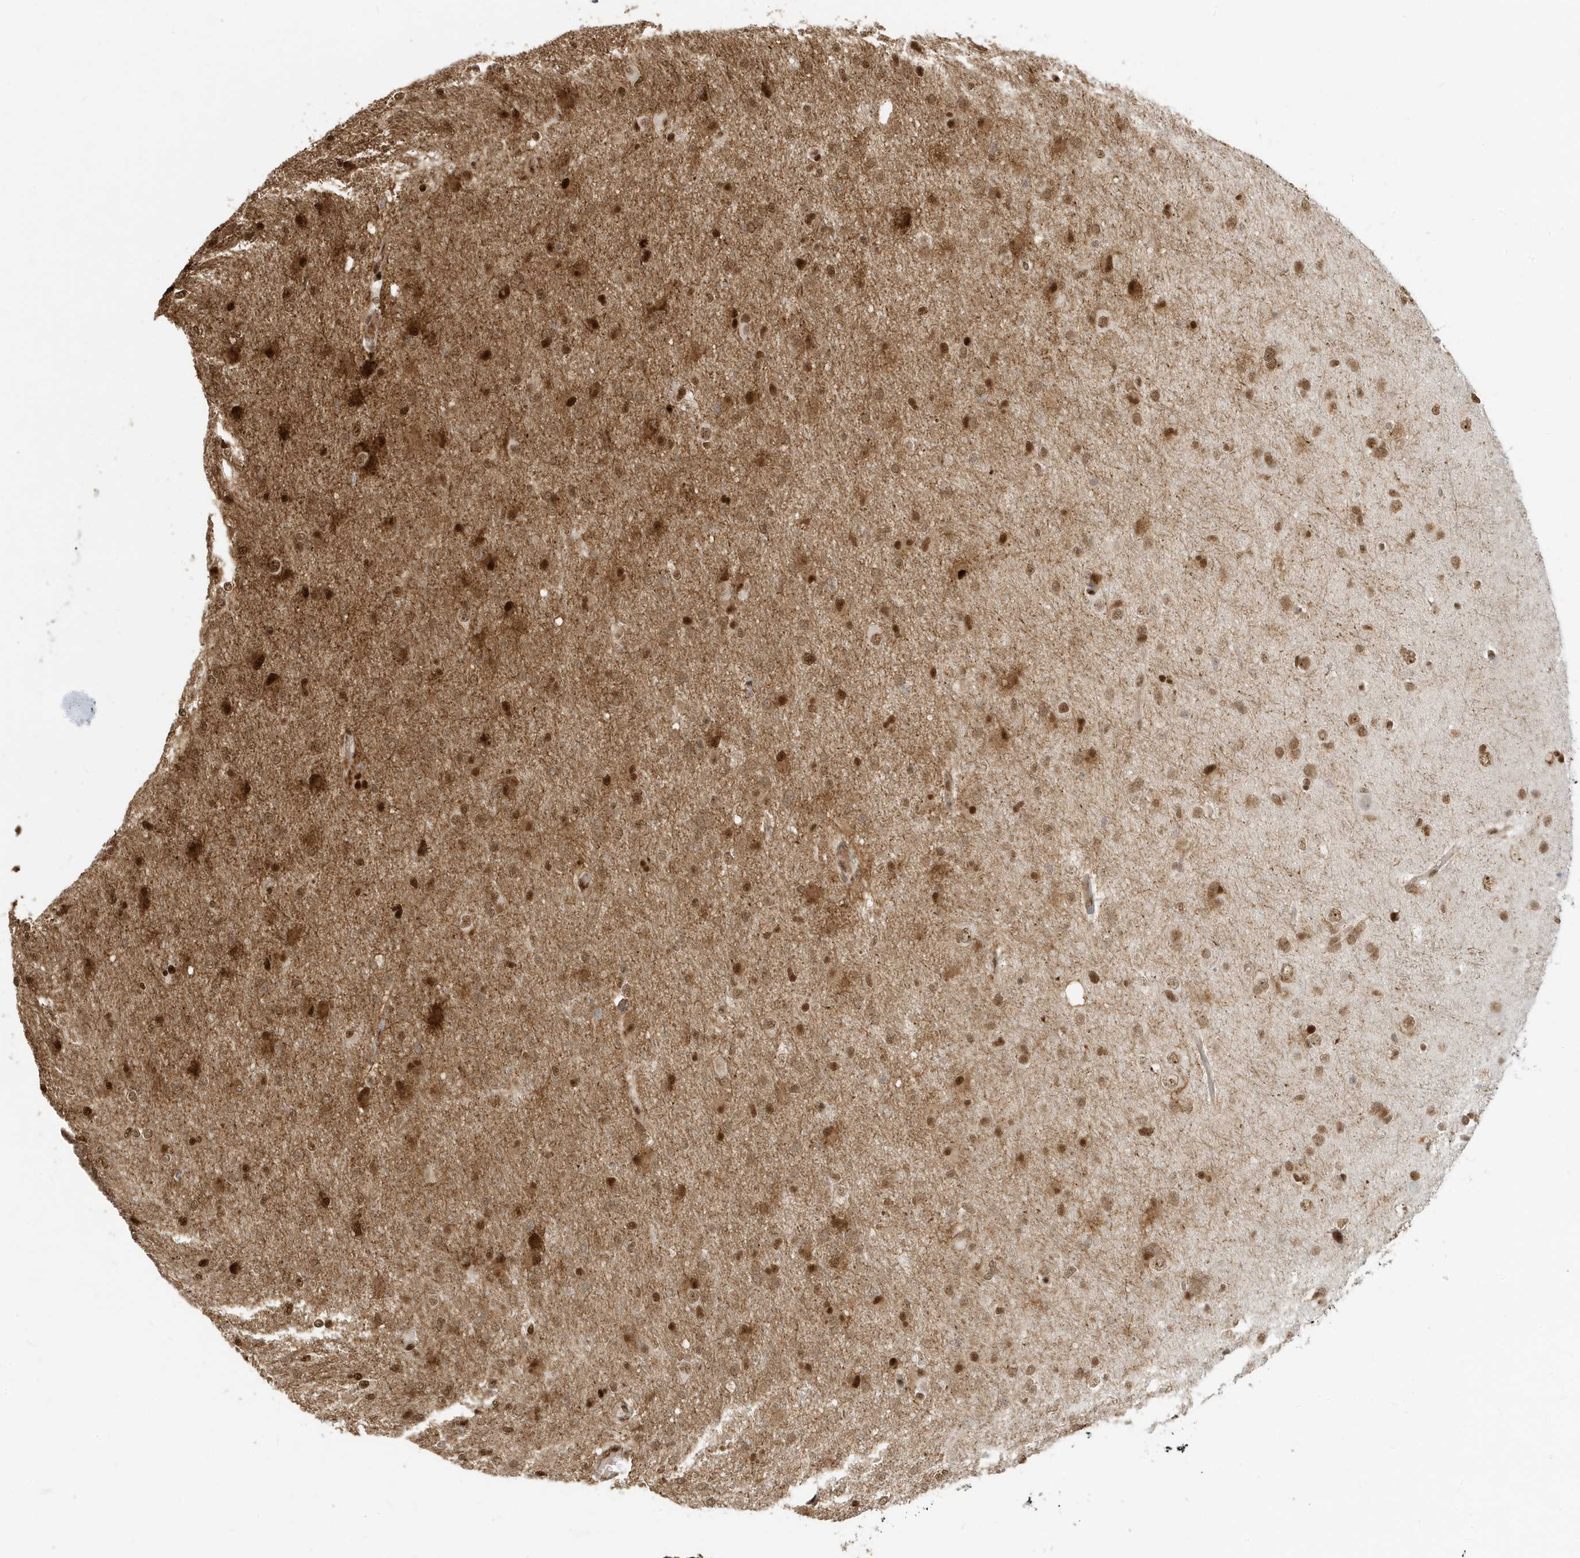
{"staining": {"intensity": "strong", "quantity": ">75%", "location": "nuclear"}, "tissue": "glioma", "cell_type": "Tumor cells", "image_type": "cancer", "snomed": [{"axis": "morphology", "description": "Glioma, malignant, High grade"}, {"axis": "topography", "description": "Cerebral cortex"}], "caption": "This micrograph demonstrates malignant glioma (high-grade) stained with IHC to label a protein in brown. The nuclear of tumor cells show strong positivity for the protein. Nuclei are counter-stained blue.", "gene": "CKS2", "patient": {"sex": "female", "age": 36}}